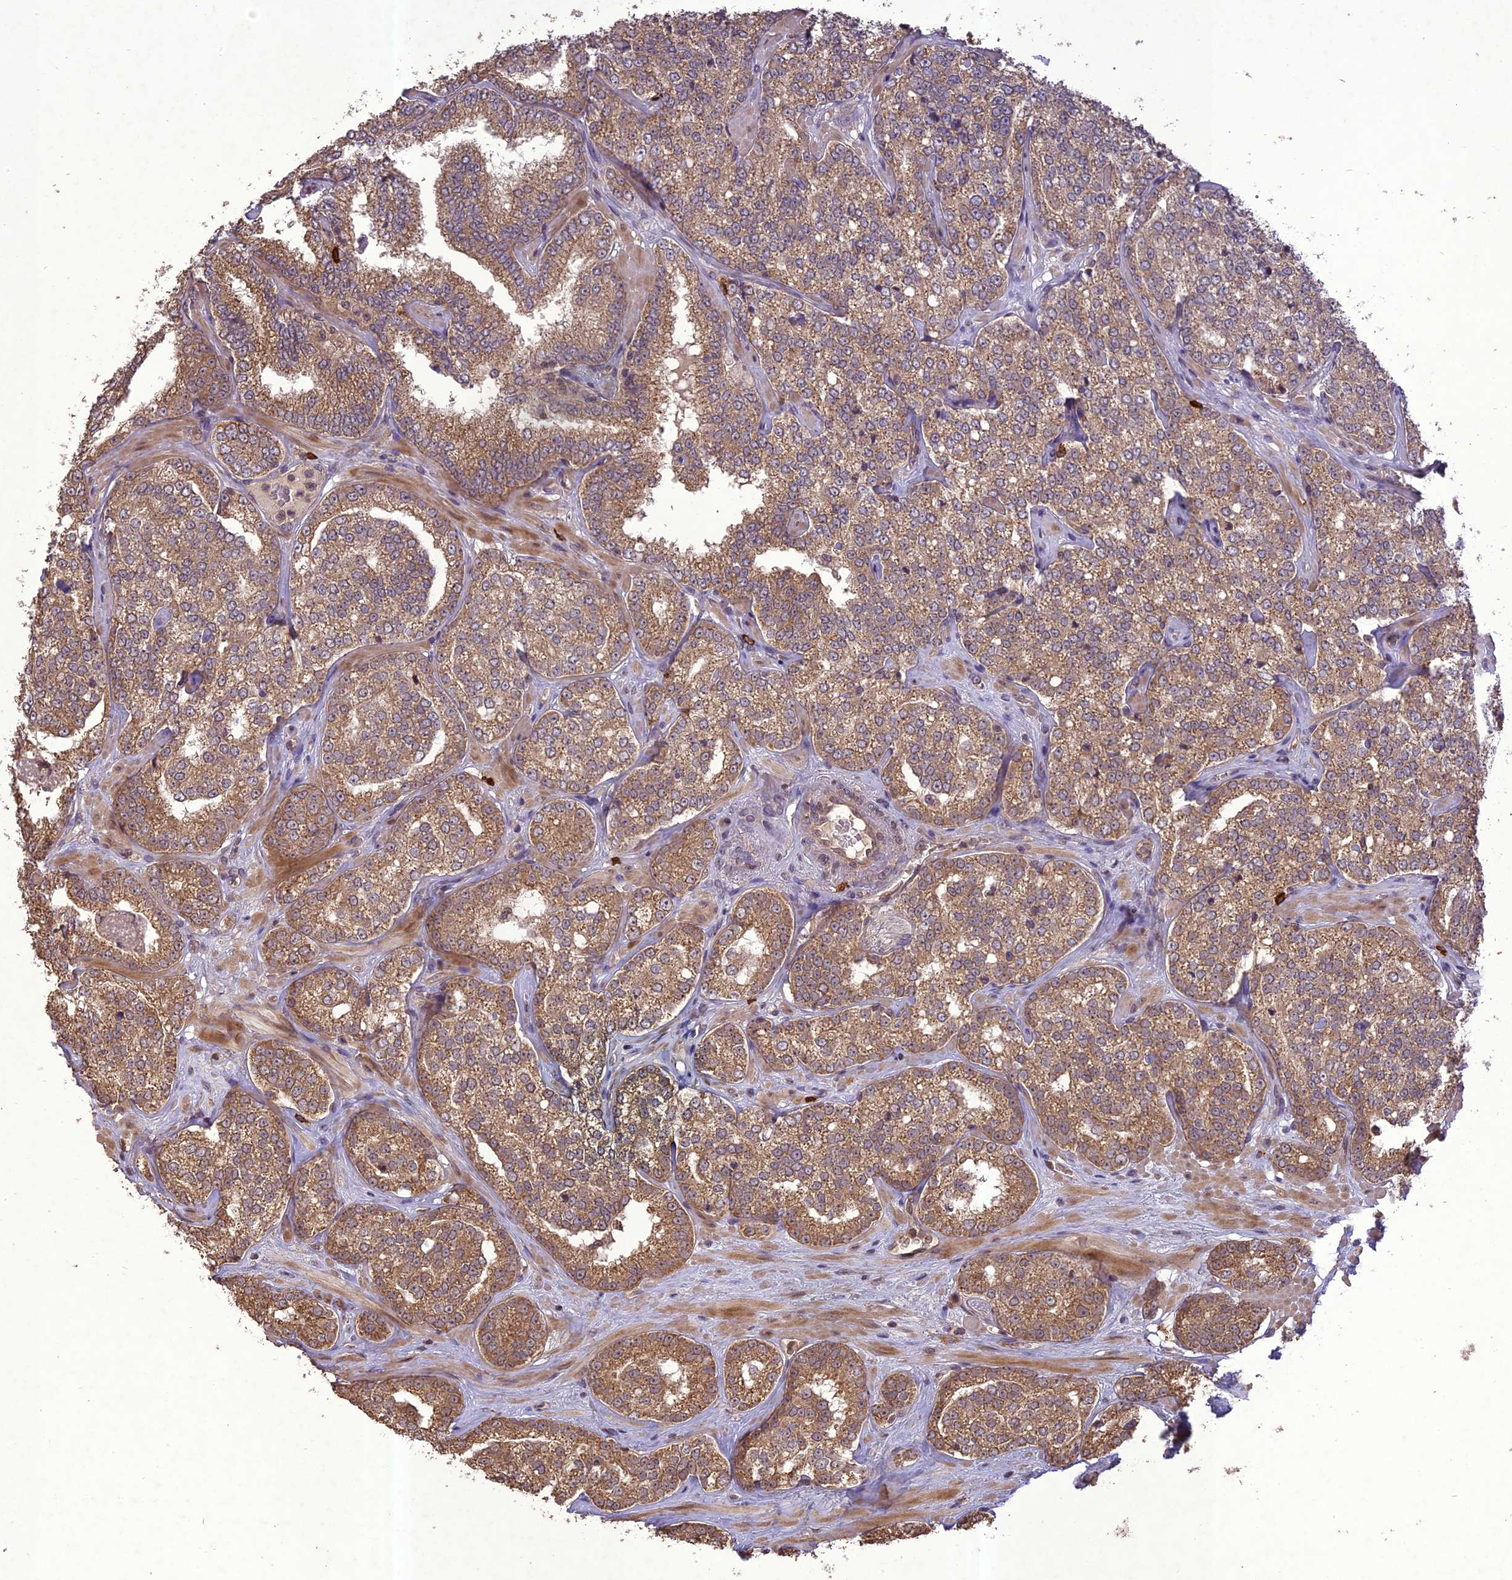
{"staining": {"intensity": "moderate", "quantity": ">75%", "location": "cytoplasmic/membranous"}, "tissue": "prostate cancer", "cell_type": "Tumor cells", "image_type": "cancer", "snomed": [{"axis": "morphology", "description": "Normal tissue, NOS"}, {"axis": "morphology", "description": "Adenocarcinoma, High grade"}, {"axis": "topography", "description": "Prostate"}], "caption": "Prostate cancer (high-grade adenocarcinoma) tissue reveals moderate cytoplasmic/membranous staining in about >75% of tumor cells, visualized by immunohistochemistry. The protein is shown in brown color, while the nuclei are stained blue.", "gene": "TIGD7", "patient": {"sex": "male", "age": 83}}